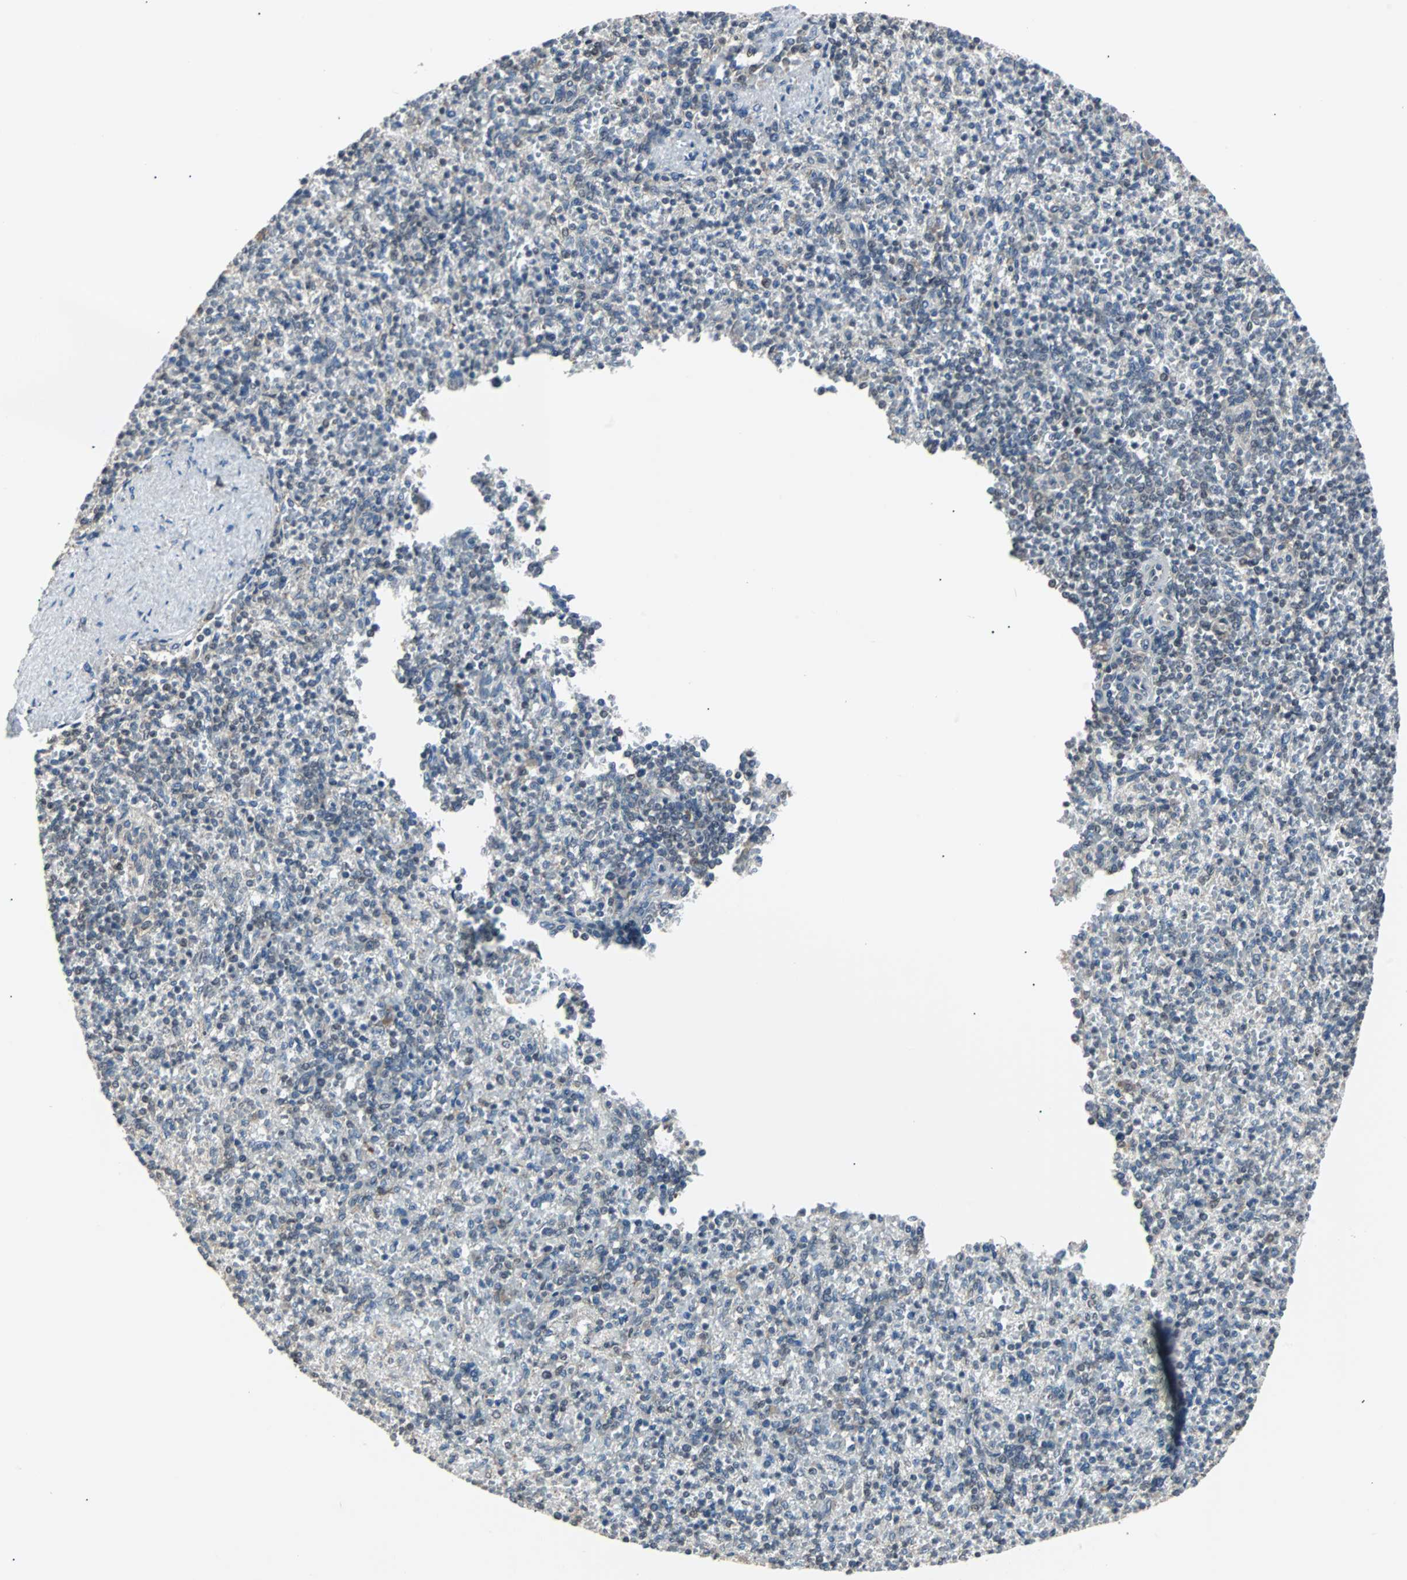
{"staining": {"intensity": "moderate", "quantity": "25%-75%", "location": "nuclear"}, "tissue": "spleen", "cell_type": "Cells in red pulp", "image_type": "normal", "snomed": [{"axis": "morphology", "description": "Normal tissue, NOS"}, {"axis": "topography", "description": "Spleen"}], "caption": "A high-resolution micrograph shows immunohistochemistry (IHC) staining of unremarkable spleen, which demonstrates moderate nuclear staining in about 25%-75% of cells in red pulp. Immunohistochemistry stains the protein of interest in brown and the nuclei are stained blue.", "gene": "TERF2IP", "patient": {"sex": "female", "age": 74}}